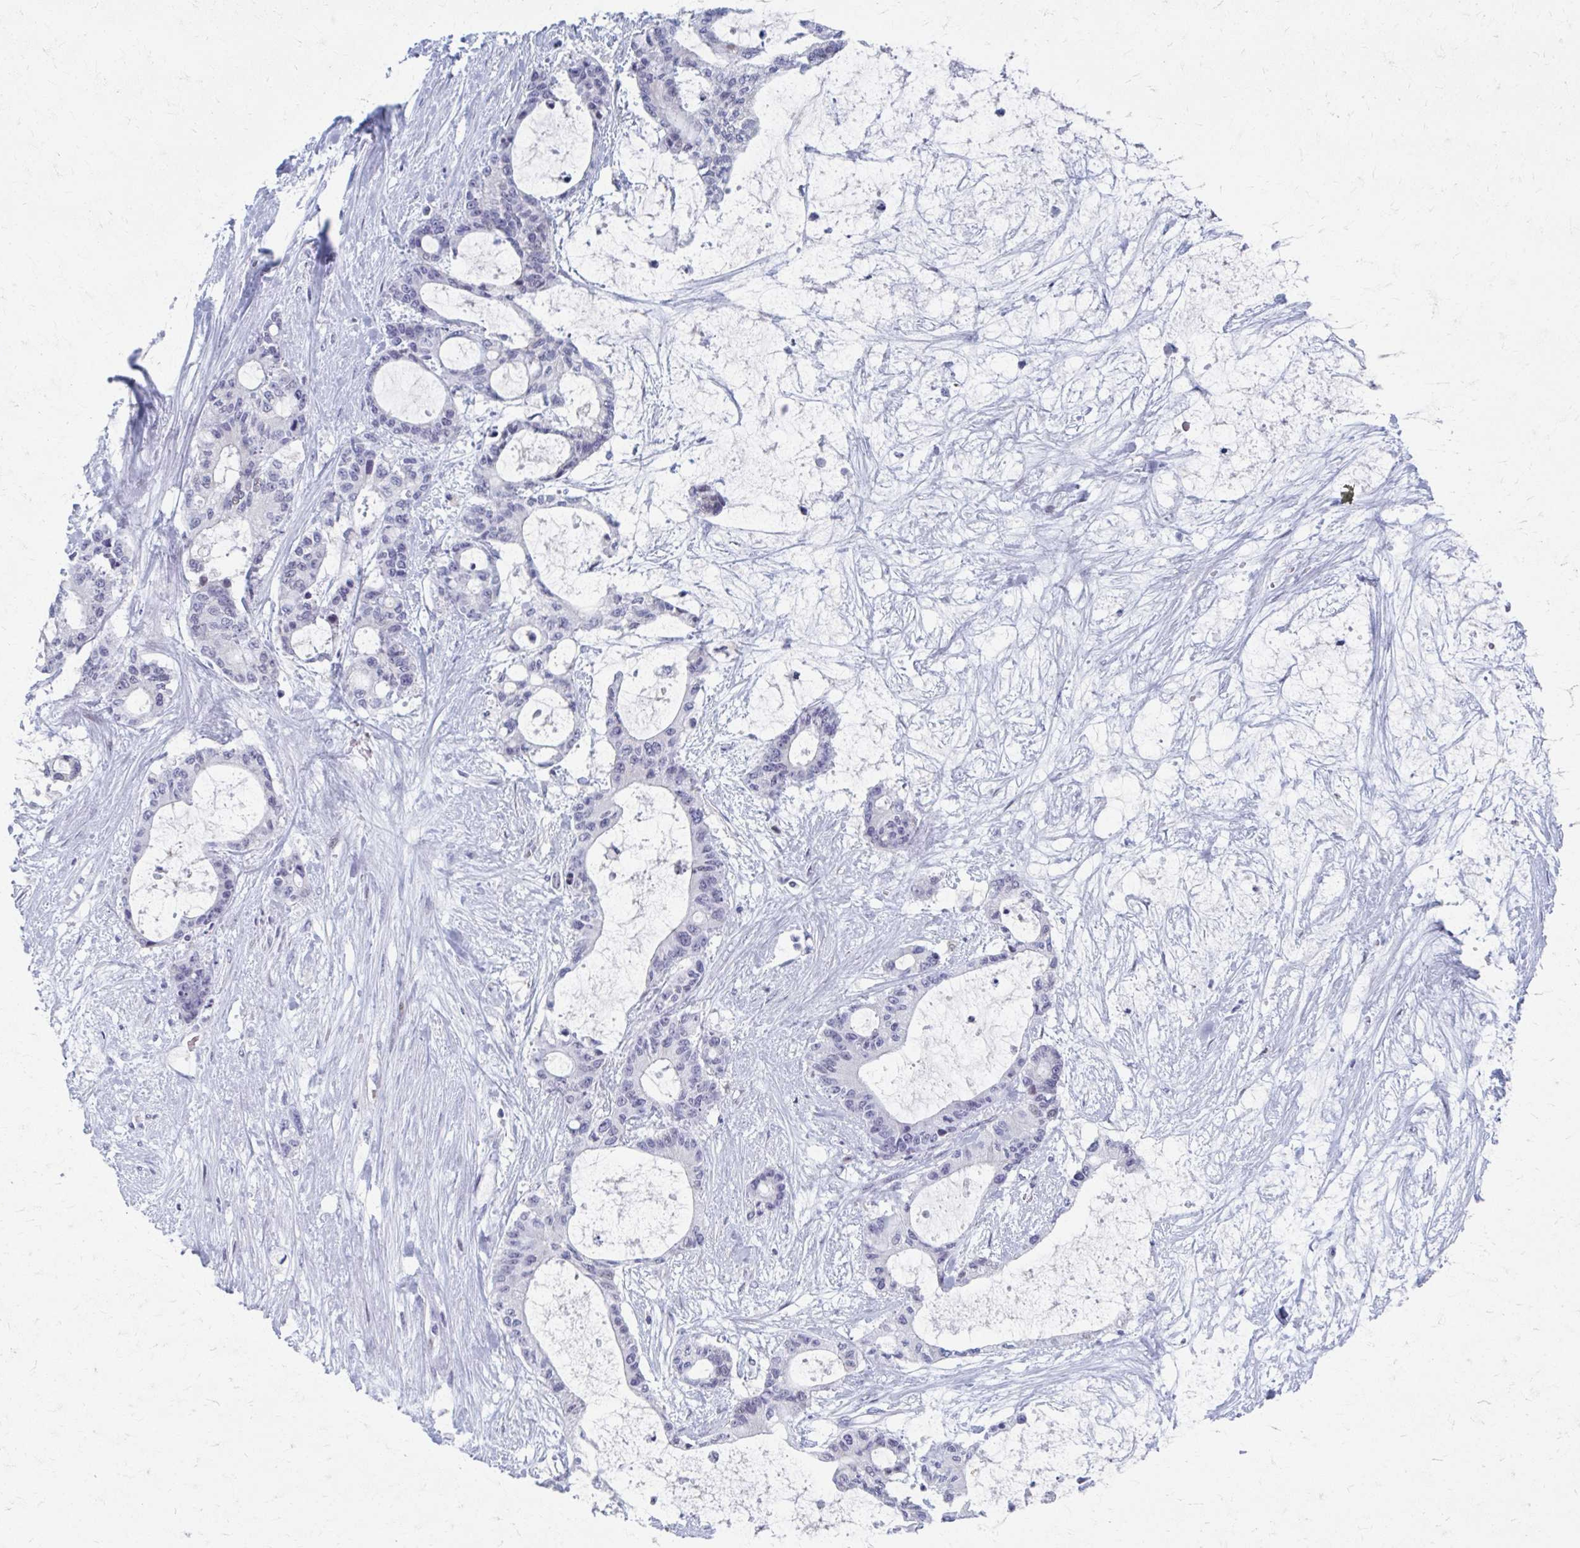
{"staining": {"intensity": "negative", "quantity": "none", "location": "none"}, "tissue": "liver cancer", "cell_type": "Tumor cells", "image_type": "cancer", "snomed": [{"axis": "morphology", "description": "Normal tissue, NOS"}, {"axis": "morphology", "description": "Cholangiocarcinoma"}, {"axis": "topography", "description": "Liver"}, {"axis": "topography", "description": "Peripheral nerve tissue"}], "caption": "Immunohistochemical staining of liver cholangiocarcinoma reveals no significant positivity in tumor cells. Nuclei are stained in blue.", "gene": "ABHD16B", "patient": {"sex": "female", "age": 73}}